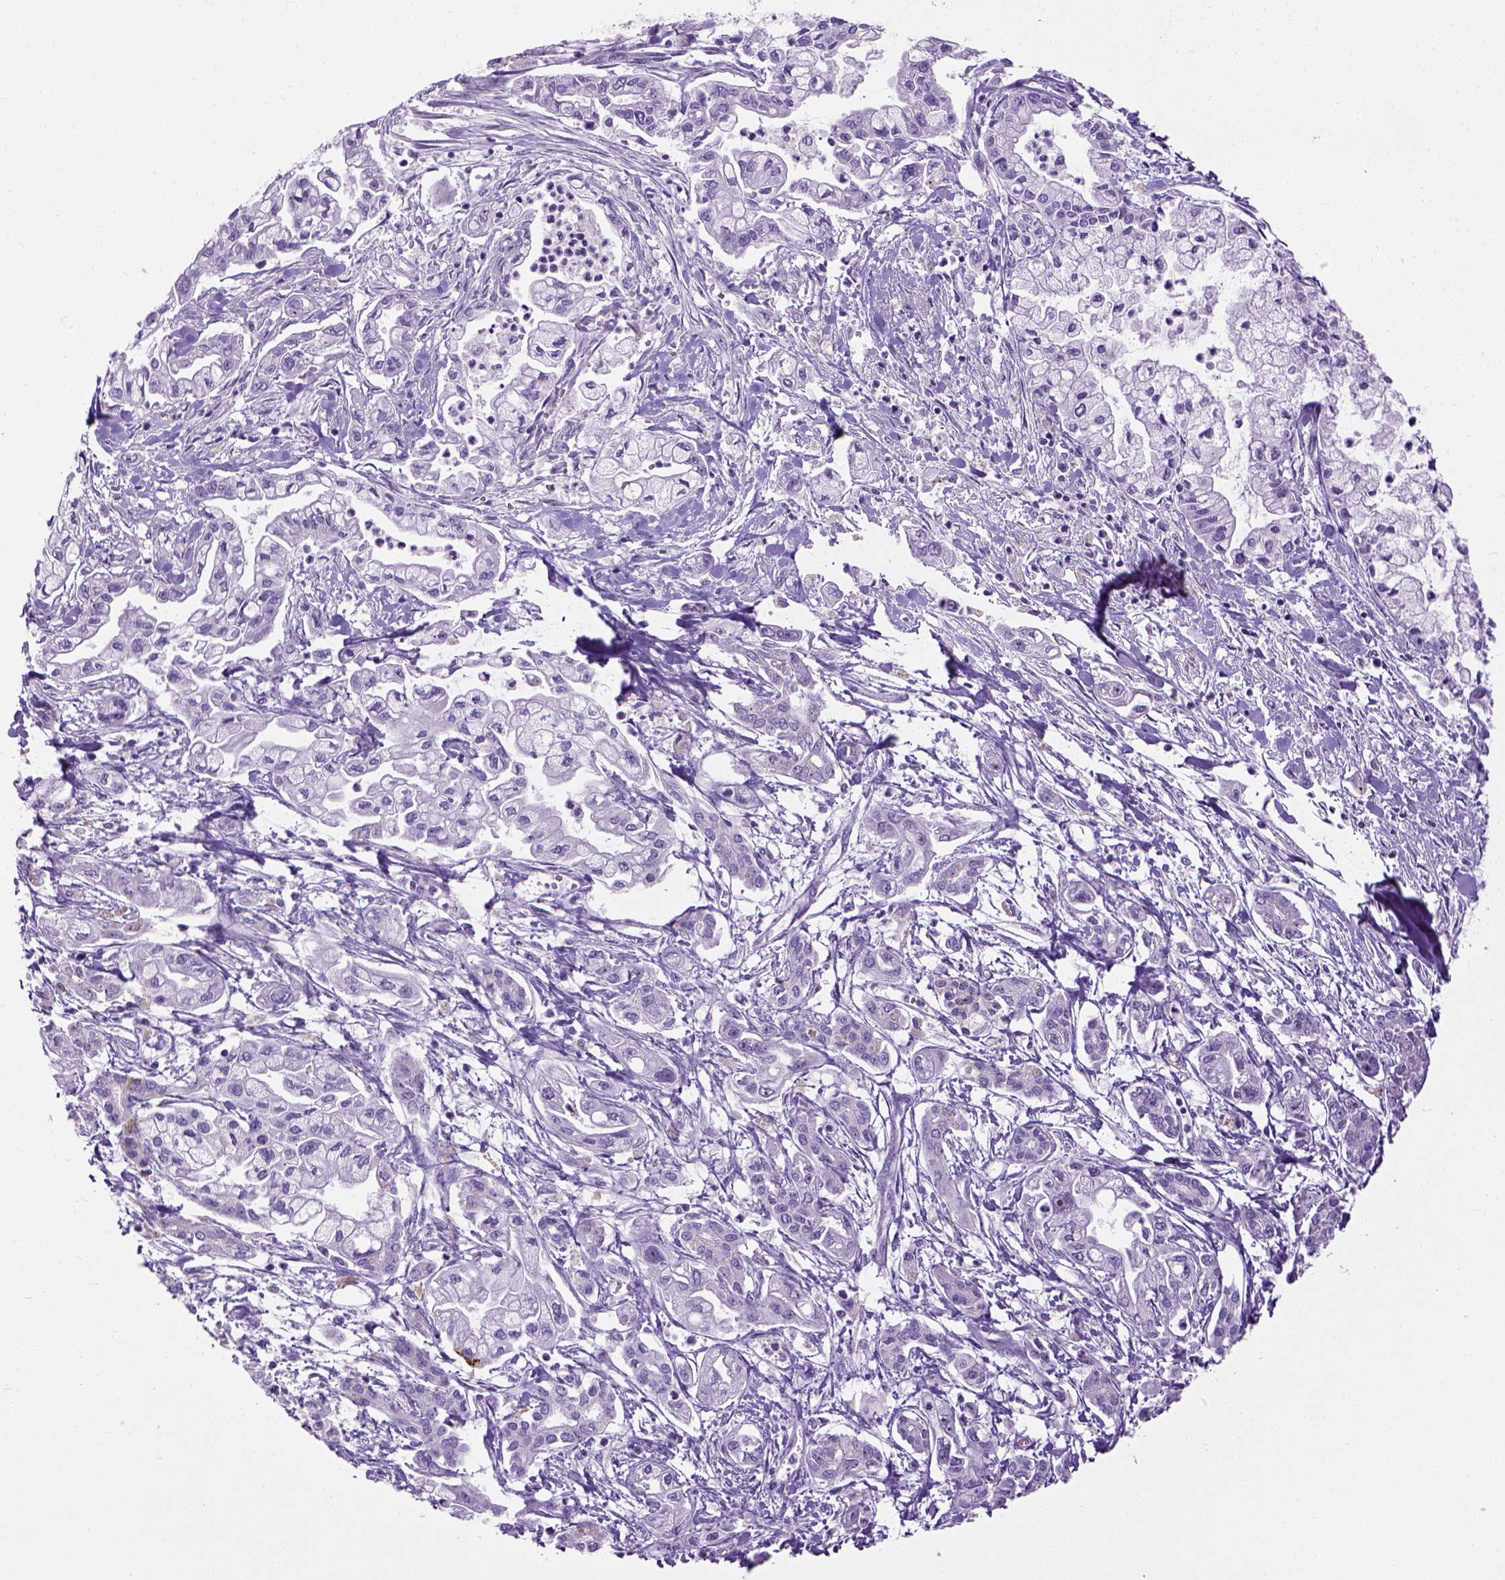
{"staining": {"intensity": "negative", "quantity": "none", "location": "none"}, "tissue": "pancreatic cancer", "cell_type": "Tumor cells", "image_type": "cancer", "snomed": [{"axis": "morphology", "description": "Adenocarcinoma, NOS"}, {"axis": "topography", "description": "Pancreas"}], "caption": "Immunohistochemical staining of pancreatic cancer (adenocarcinoma) displays no significant staining in tumor cells.", "gene": "UTP4", "patient": {"sex": "male", "age": 54}}